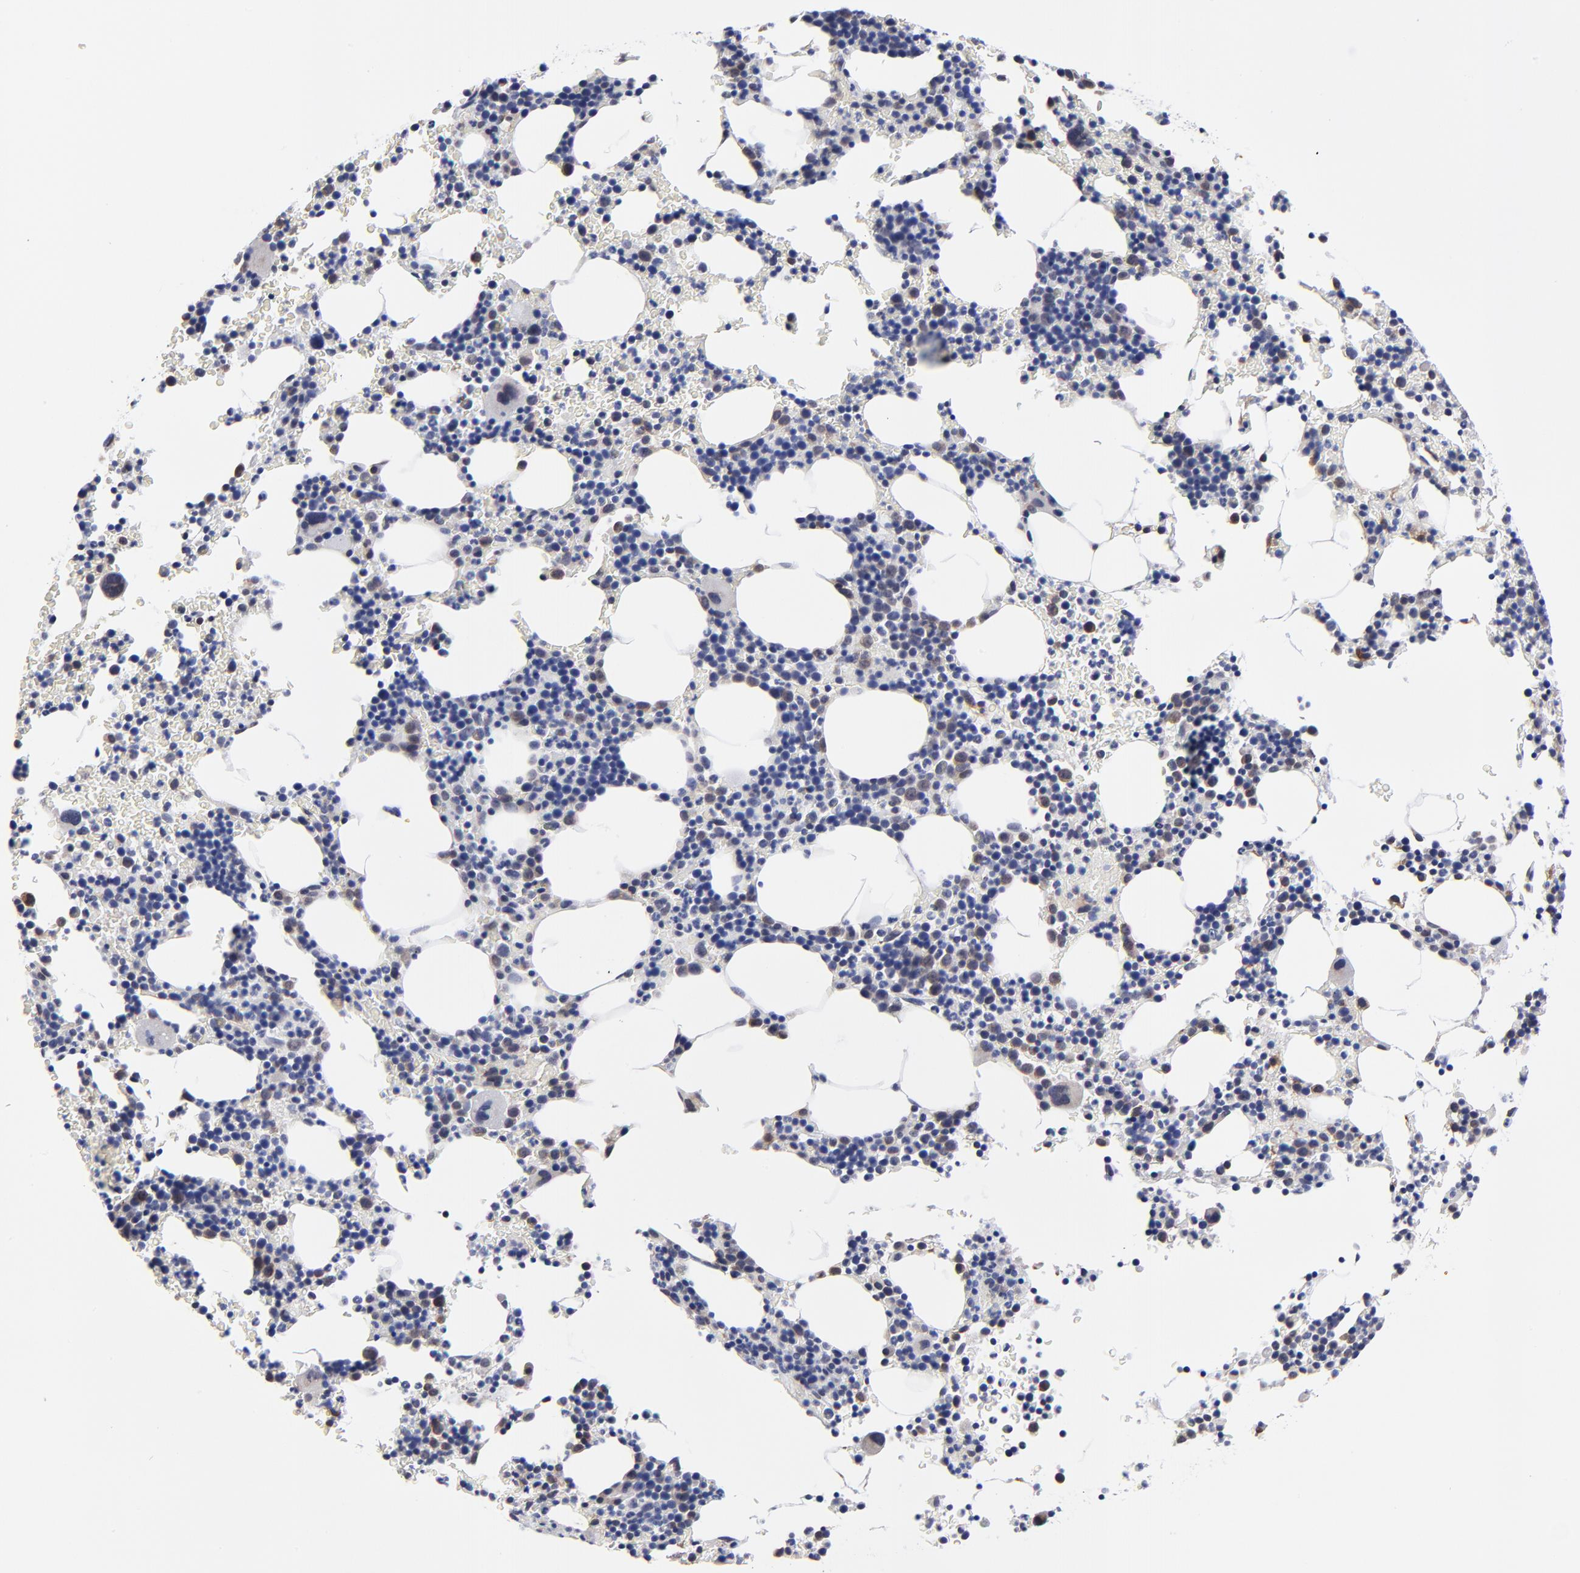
{"staining": {"intensity": "weak", "quantity": "<25%", "location": "cytoplasmic/membranous"}, "tissue": "bone marrow", "cell_type": "Hematopoietic cells", "image_type": "normal", "snomed": [{"axis": "morphology", "description": "Normal tissue, NOS"}, {"axis": "topography", "description": "Bone marrow"}], "caption": "An IHC histopathology image of normal bone marrow is shown. There is no staining in hematopoietic cells of bone marrow. (DAB (3,3'-diaminobenzidine) immunohistochemistry (IHC) visualized using brightfield microscopy, high magnification).", "gene": "FBXO8", "patient": {"sex": "female", "age": 78}}